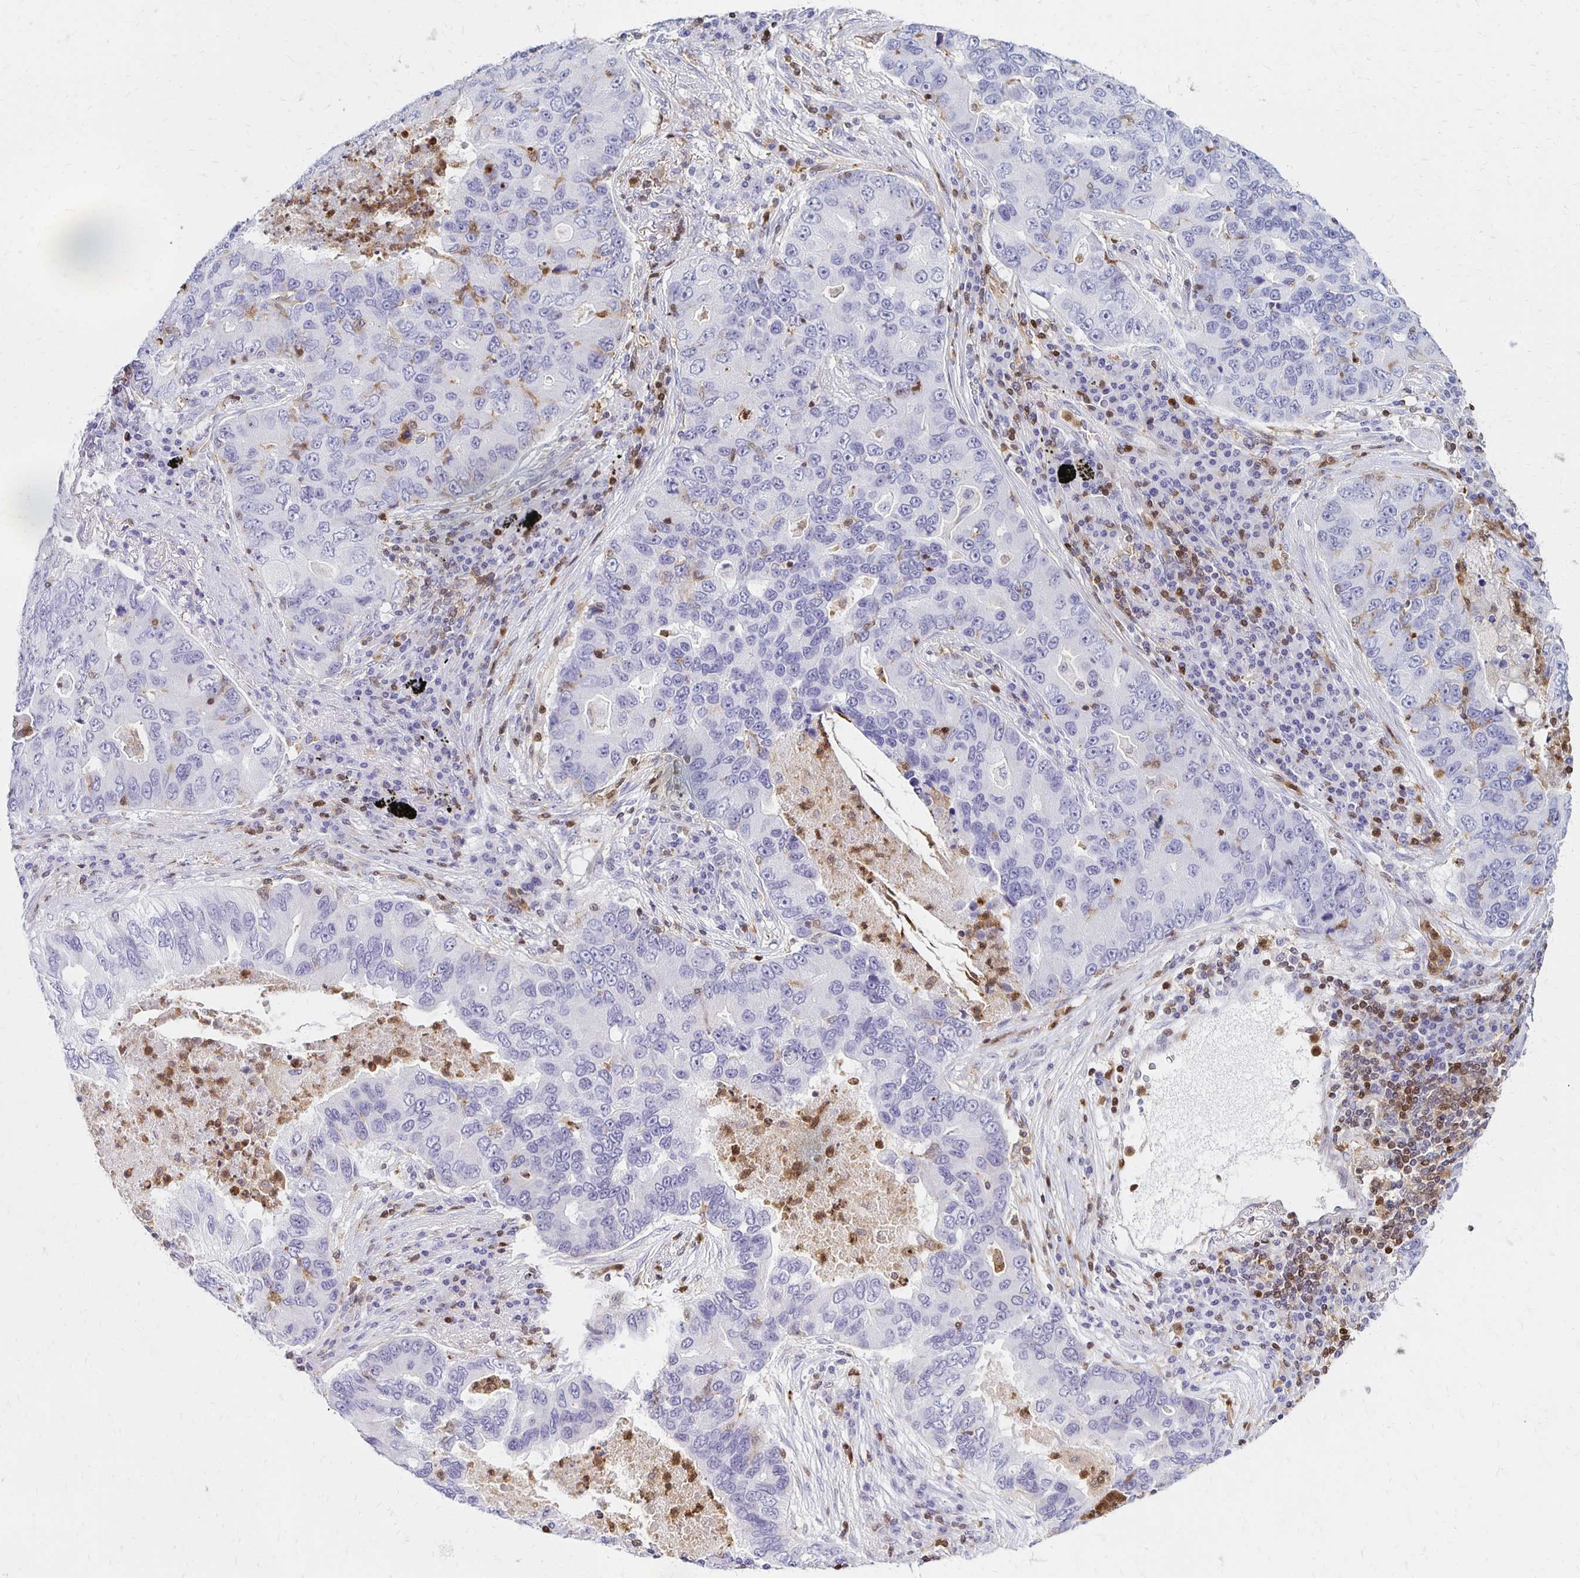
{"staining": {"intensity": "negative", "quantity": "none", "location": "none"}, "tissue": "lung cancer", "cell_type": "Tumor cells", "image_type": "cancer", "snomed": [{"axis": "morphology", "description": "Adenocarcinoma, NOS"}, {"axis": "morphology", "description": "Adenocarcinoma, metastatic, NOS"}, {"axis": "topography", "description": "Lymph node"}, {"axis": "topography", "description": "Lung"}], "caption": "High magnification brightfield microscopy of lung metastatic adenocarcinoma stained with DAB (3,3'-diaminobenzidine) (brown) and counterstained with hematoxylin (blue): tumor cells show no significant positivity.", "gene": "CCL21", "patient": {"sex": "female", "age": 54}}